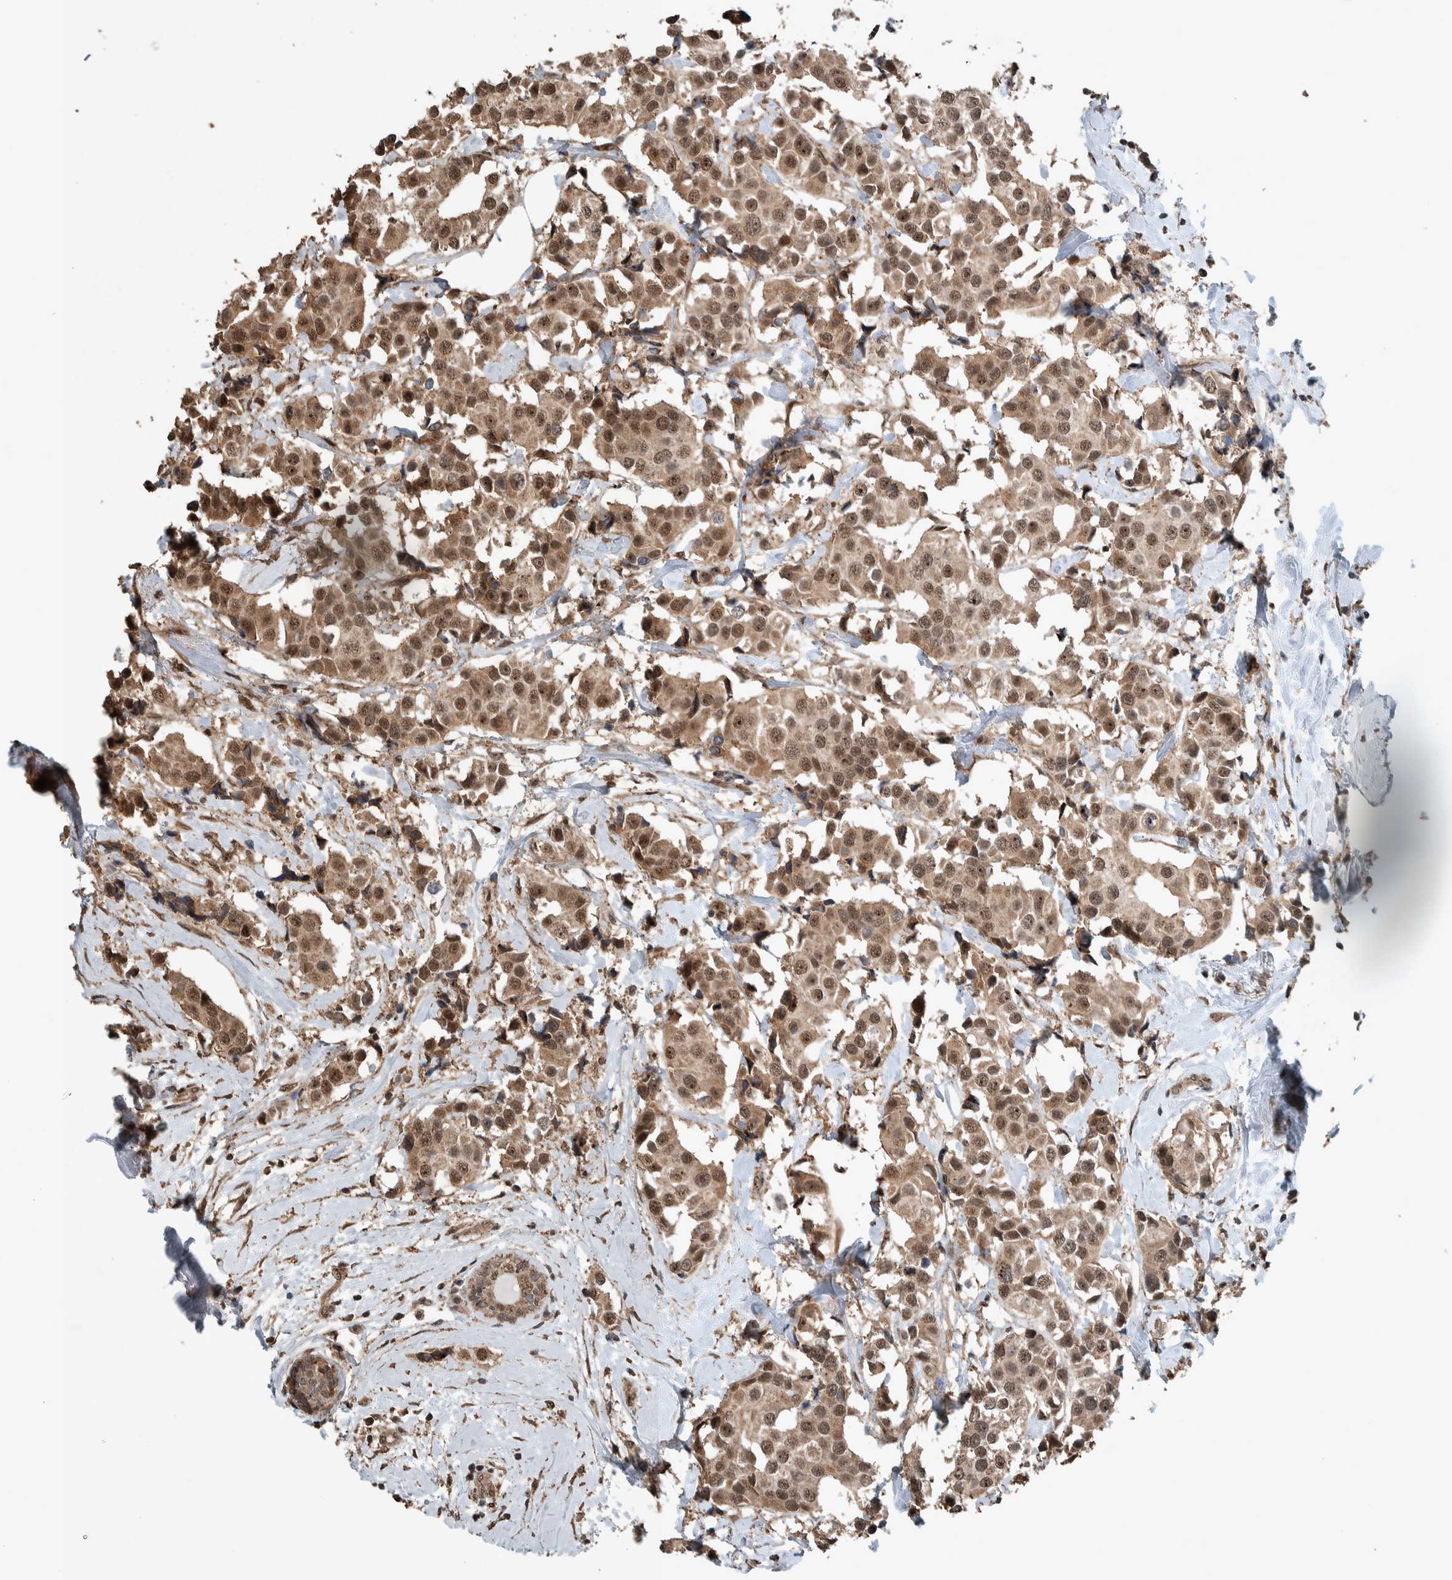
{"staining": {"intensity": "moderate", "quantity": ">75%", "location": "cytoplasmic/membranous,nuclear"}, "tissue": "breast cancer", "cell_type": "Tumor cells", "image_type": "cancer", "snomed": [{"axis": "morphology", "description": "Normal tissue, NOS"}, {"axis": "morphology", "description": "Duct carcinoma"}, {"axis": "topography", "description": "Breast"}], "caption": "Moderate cytoplasmic/membranous and nuclear staining is seen in about >75% of tumor cells in invasive ductal carcinoma (breast).", "gene": "MYO1E", "patient": {"sex": "female", "age": 39}}